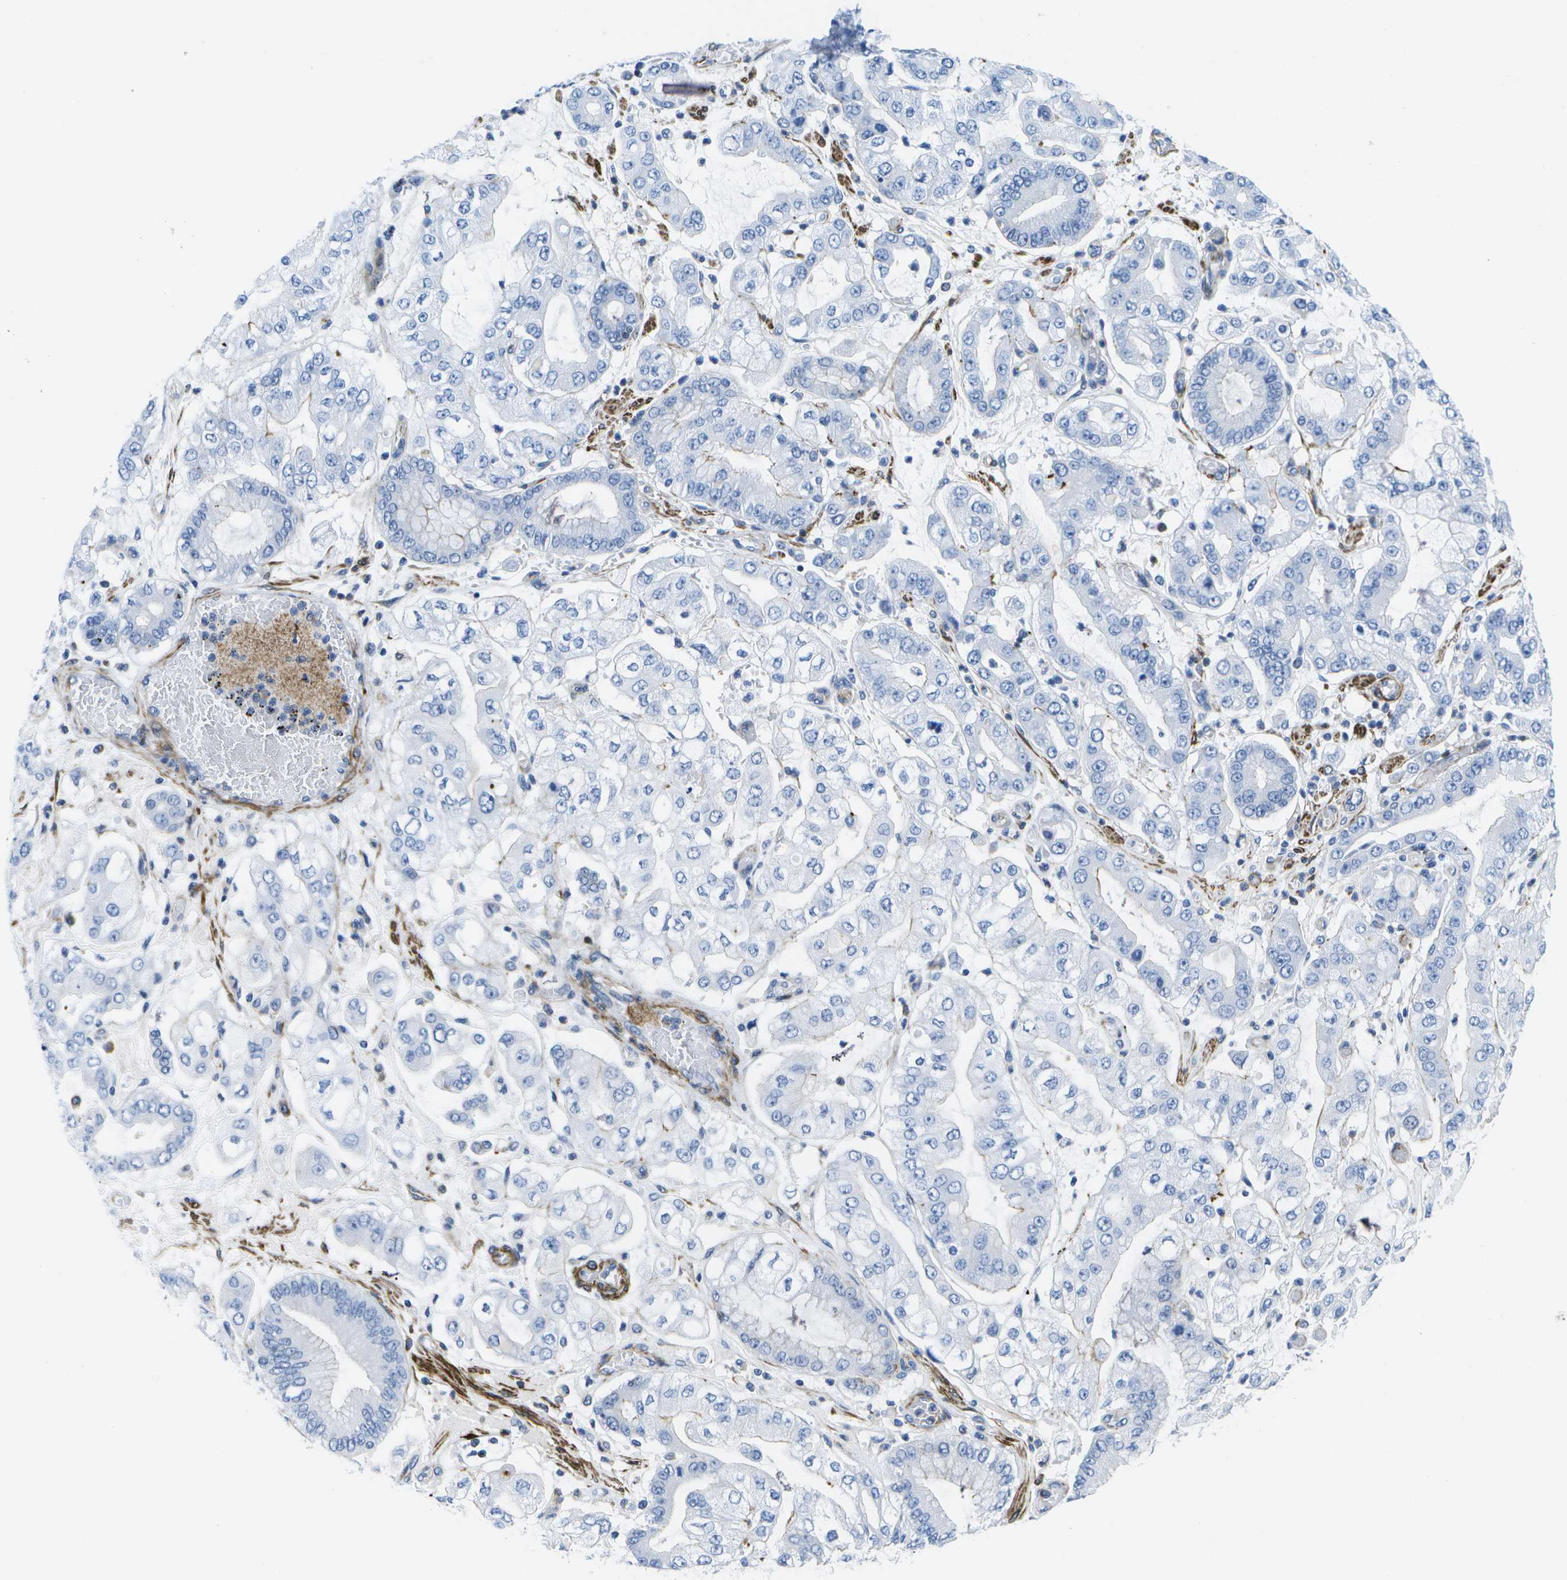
{"staining": {"intensity": "negative", "quantity": "none", "location": "none"}, "tissue": "stomach cancer", "cell_type": "Tumor cells", "image_type": "cancer", "snomed": [{"axis": "morphology", "description": "Adenocarcinoma, NOS"}, {"axis": "topography", "description": "Stomach"}], "caption": "This is an immunohistochemistry (IHC) photomicrograph of stomach cancer. There is no expression in tumor cells.", "gene": "ADGRG6", "patient": {"sex": "male", "age": 76}}